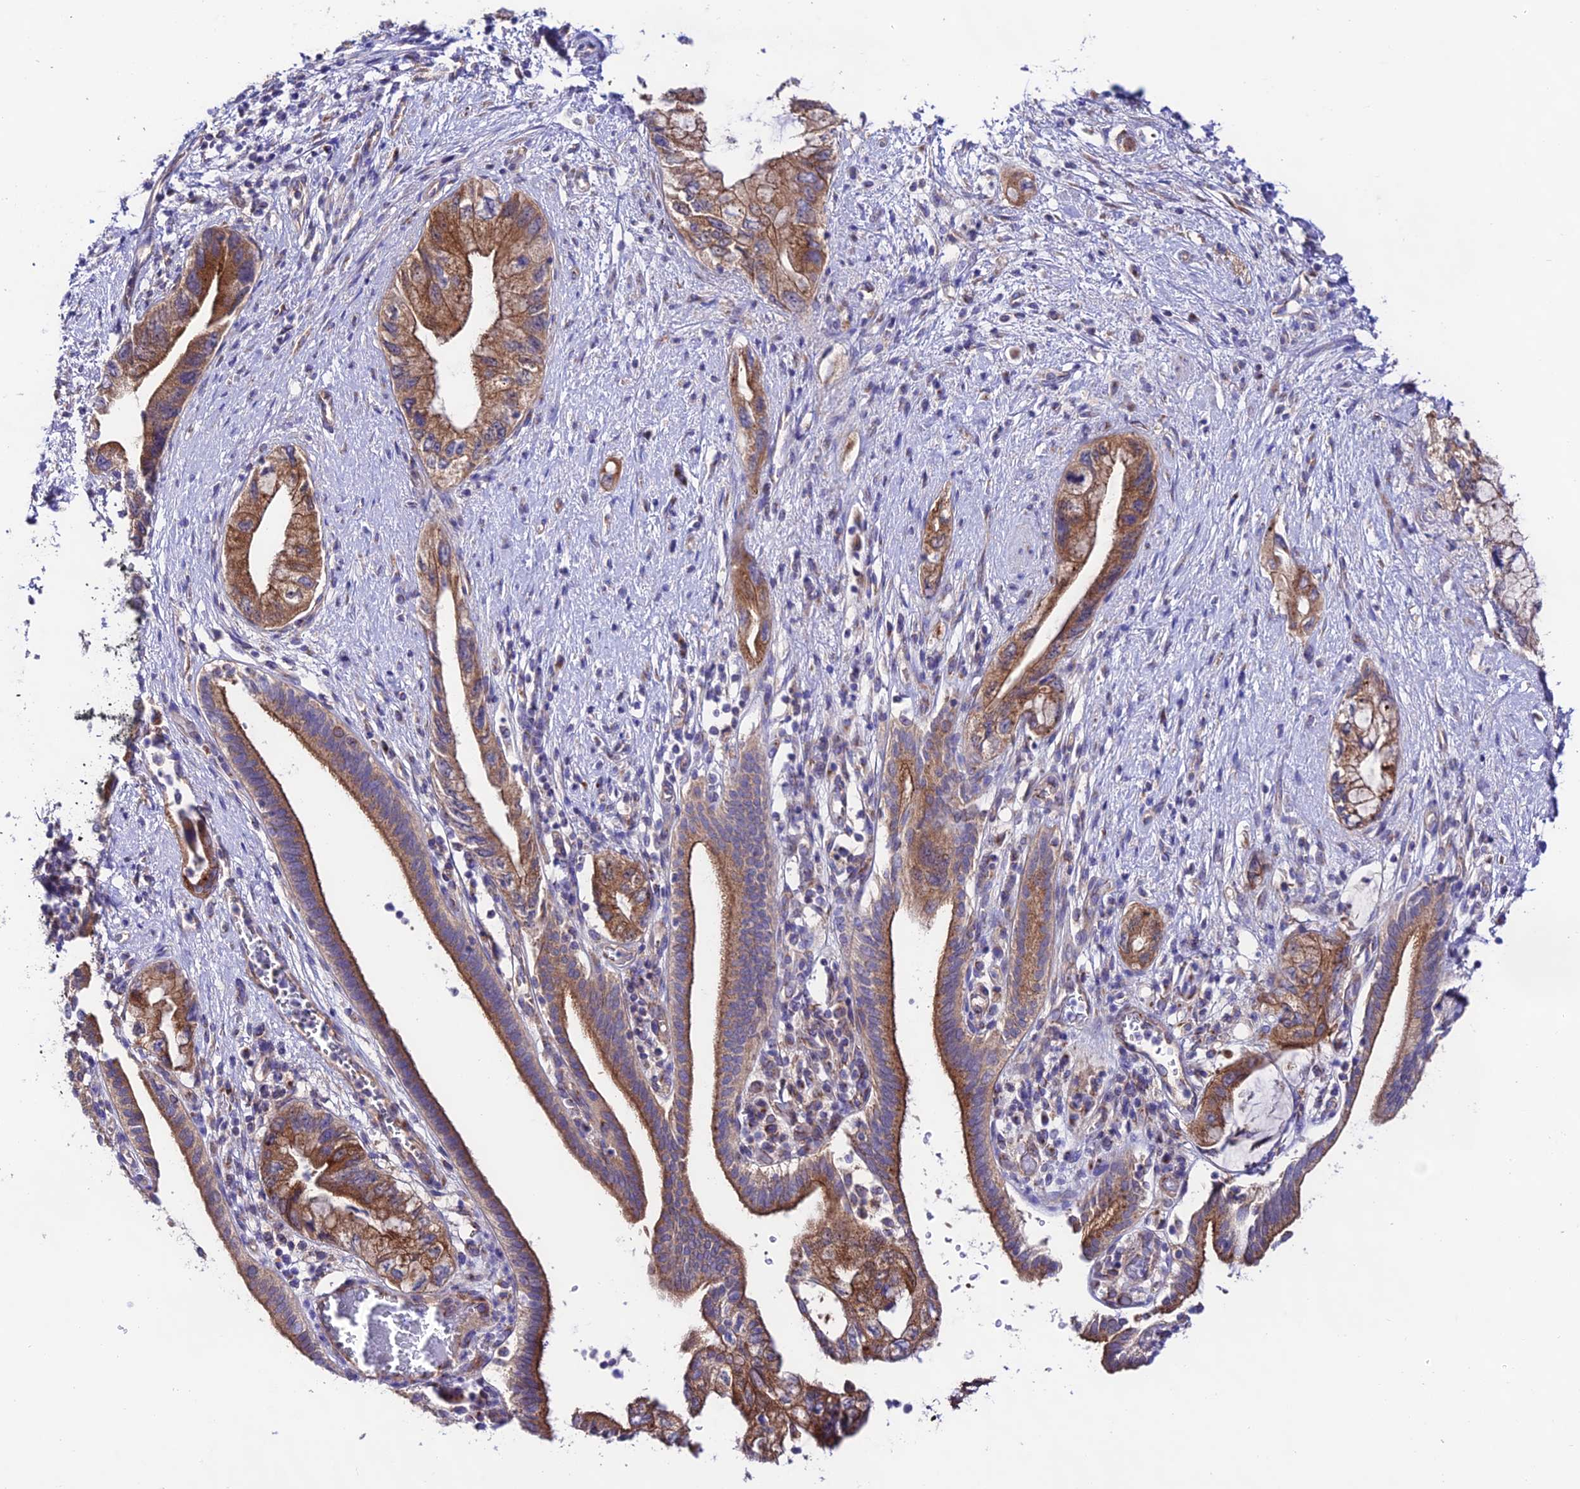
{"staining": {"intensity": "strong", "quantity": "25%-75%", "location": "cytoplasmic/membranous"}, "tissue": "pancreatic cancer", "cell_type": "Tumor cells", "image_type": "cancer", "snomed": [{"axis": "morphology", "description": "Adenocarcinoma, NOS"}, {"axis": "topography", "description": "Pancreas"}], "caption": "A high amount of strong cytoplasmic/membranous staining is appreciated in approximately 25%-75% of tumor cells in pancreatic cancer (adenocarcinoma) tissue.", "gene": "LACTB2", "patient": {"sex": "female", "age": 73}}